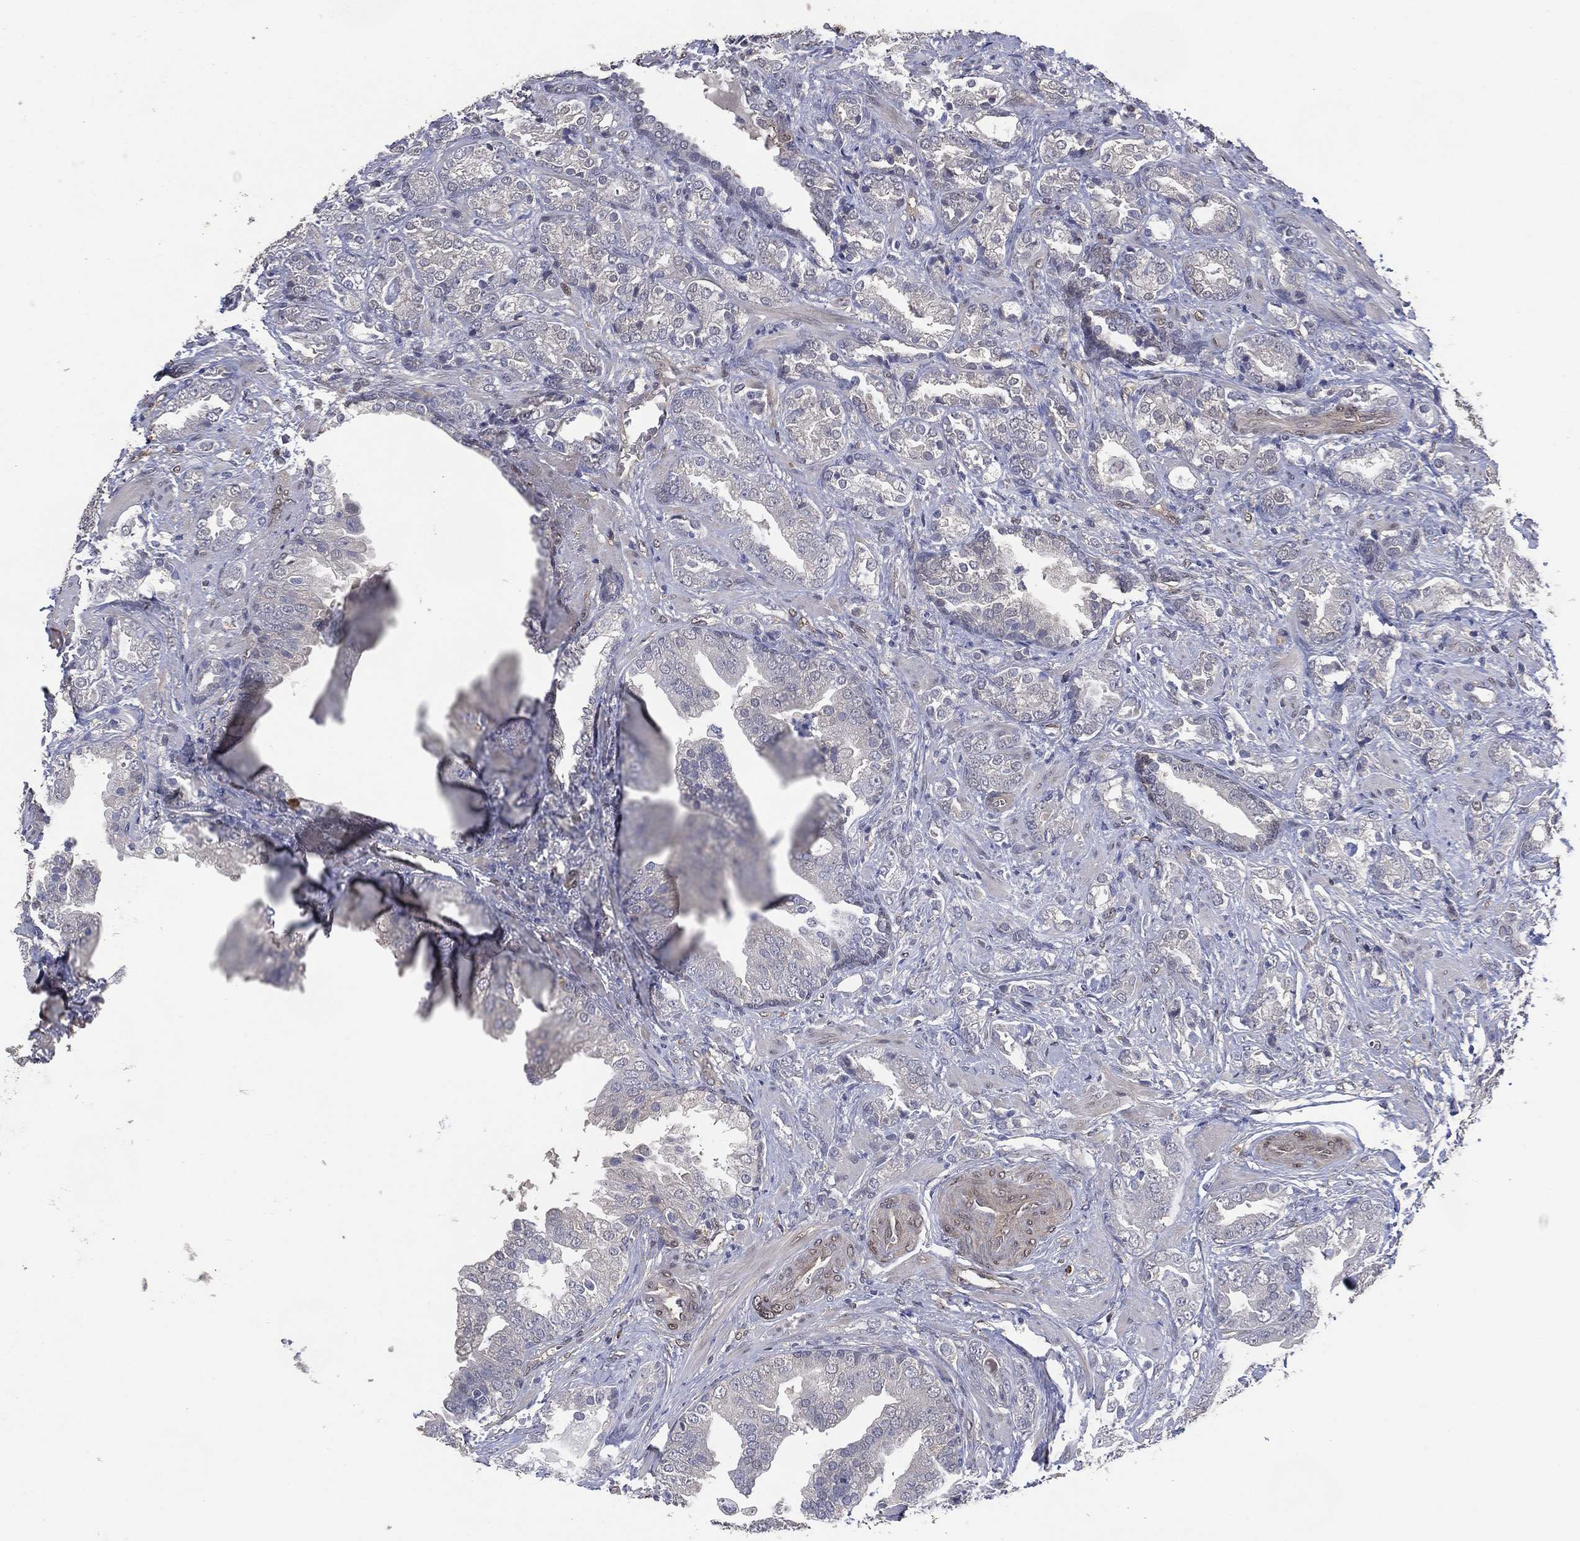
{"staining": {"intensity": "negative", "quantity": "none", "location": "none"}, "tissue": "prostate cancer", "cell_type": "Tumor cells", "image_type": "cancer", "snomed": [{"axis": "morphology", "description": "Adenocarcinoma, NOS"}, {"axis": "topography", "description": "Prostate"}], "caption": "IHC photomicrograph of human prostate cancer stained for a protein (brown), which shows no expression in tumor cells. (DAB (3,3'-diaminobenzidine) immunohistochemistry with hematoxylin counter stain).", "gene": "AK1", "patient": {"sex": "male", "age": 57}}